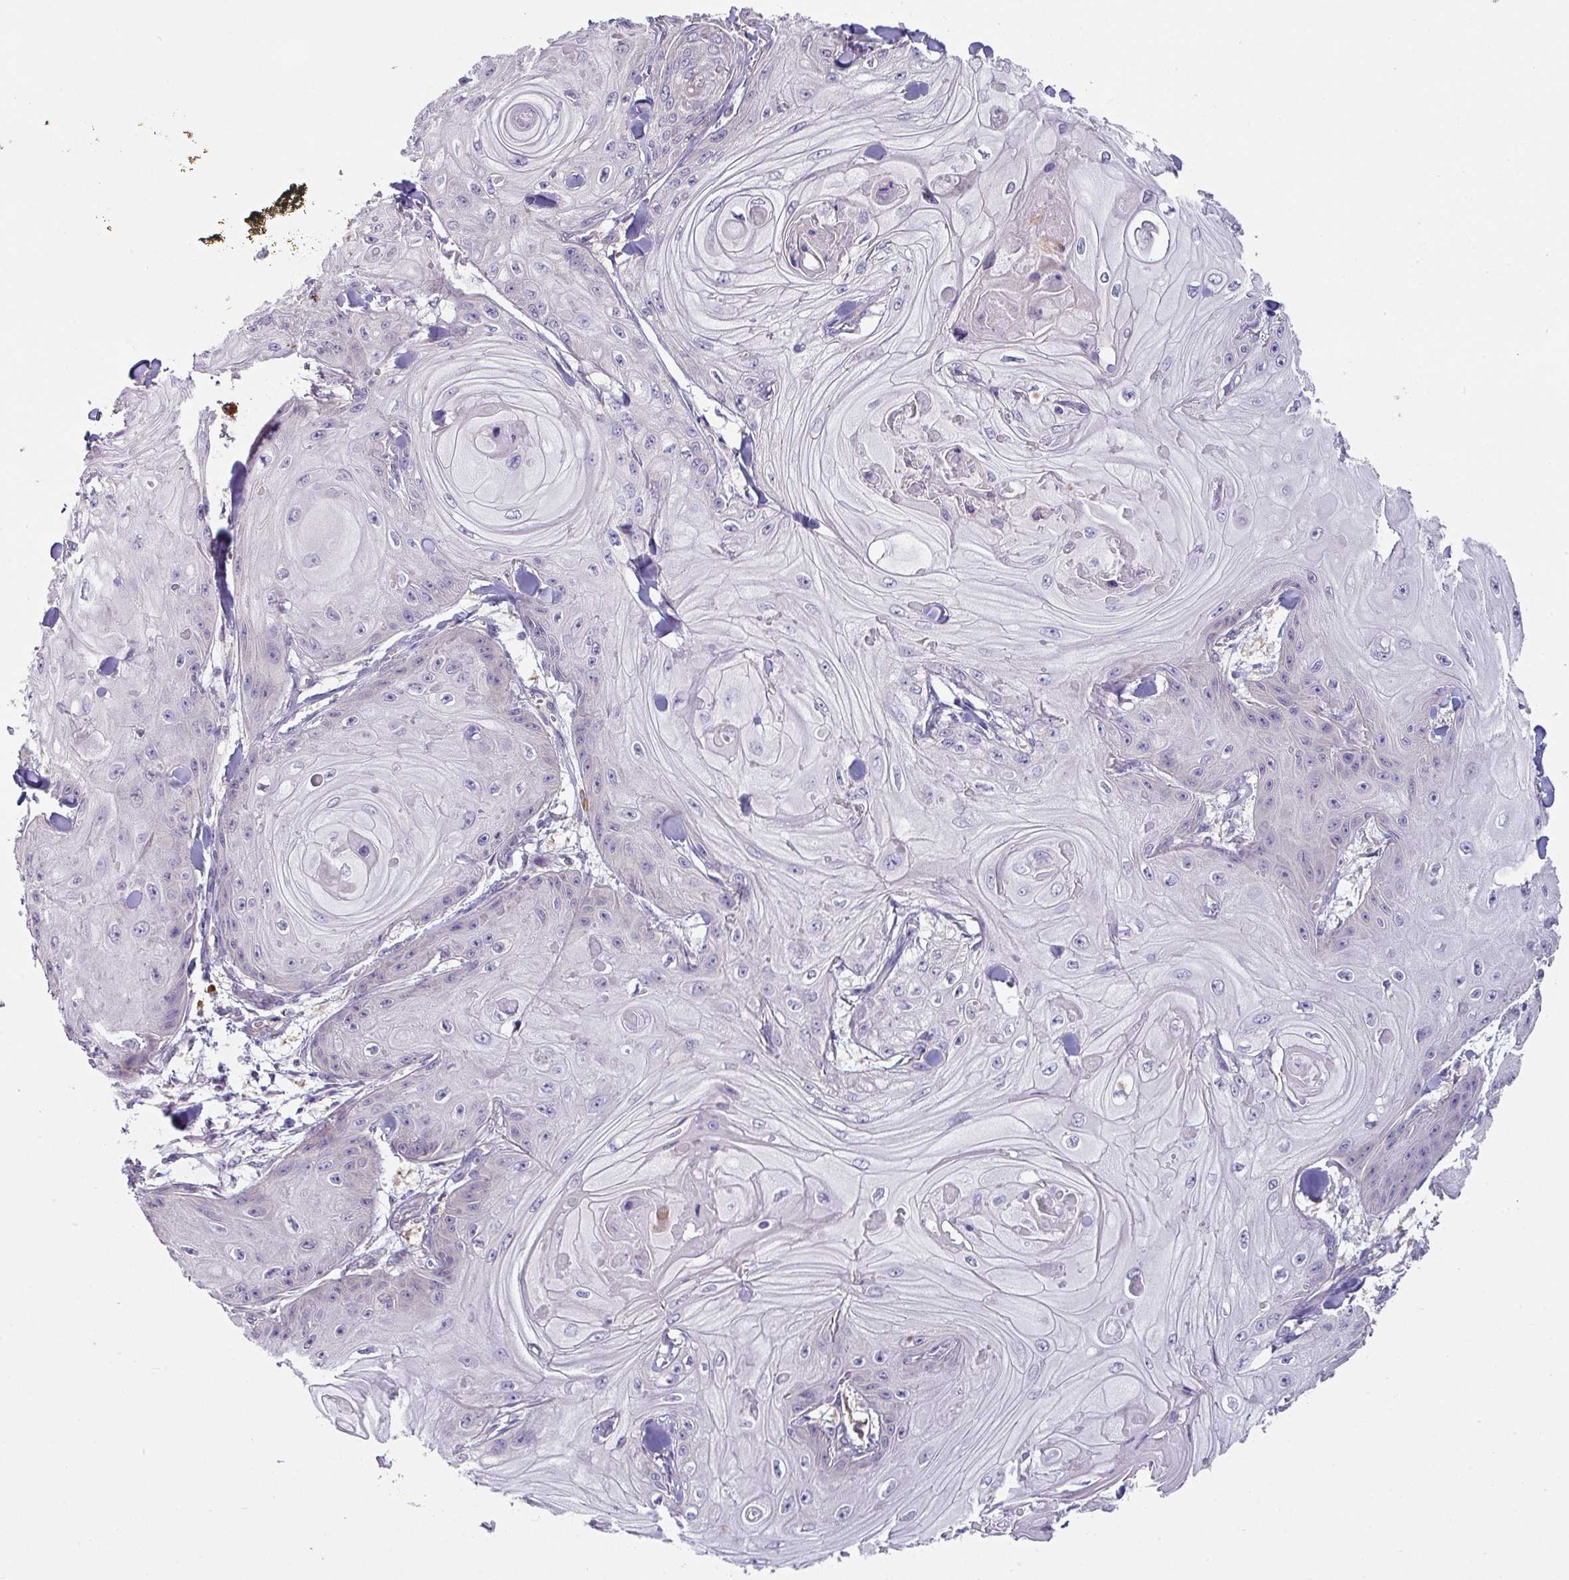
{"staining": {"intensity": "negative", "quantity": "none", "location": "none"}, "tissue": "skin cancer", "cell_type": "Tumor cells", "image_type": "cancer", "snomed": [{"axis": "morphology", "description": "Squamous cell carcinoma, NOS"}, {"axis": "topography", "description": "Skin"}], "caption": "Immunohistochemistry image of neoplastic tissue: human skin cancer (squamous cell carcinoma) stained with DAB displays no significant protein expression in tumor cells. Brightfield microscopy of immunohistochemistry (IHC) stained with DAB (3,3'-diaminobenzidine) (brown) and hematoxylin (blue), captured at high magnification.", "gene": "SLAMF6", "patient": {"sex": "male", "age": 74}}